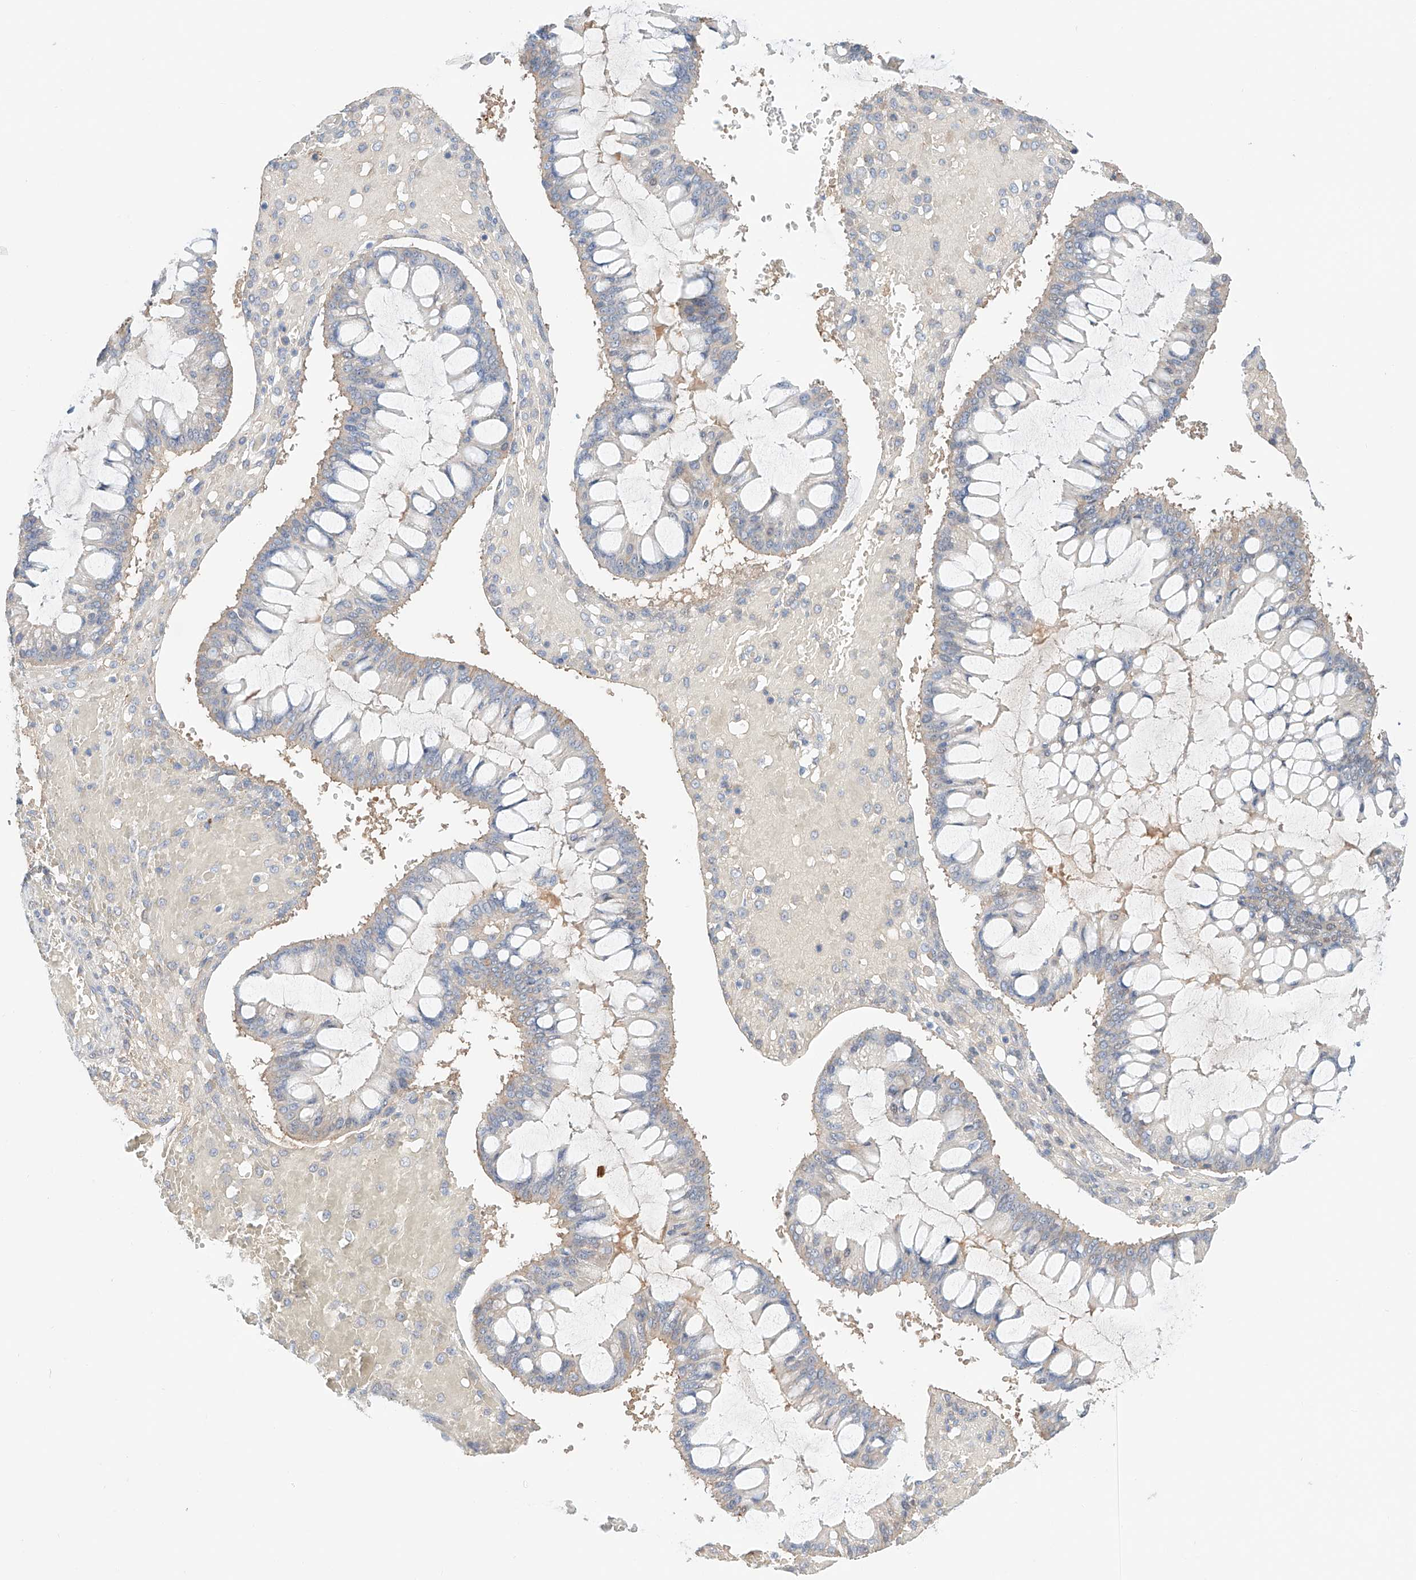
{"staining": {"intensity": "moderate", "quantity": "<25%", "location": "cytoplasmic/membranous"}, "tissue": "ovarian cancer", "cell_type": "Tumor cells", "image_type": "cancer", "snomed": [{"axis": "morphology", "description": "Cystadenocarcinoma, mucinous, NOS"}, {"axis": "topography", "description": "Ovary"}], "caption": "The micrograph displays a brown stain indicating the presence of a protein in the cytoplasmic/membranous of tumor cells in ovarian cancer.", "gene": "PGGT1B", "patient": {"sex": "female", "age": 73}}